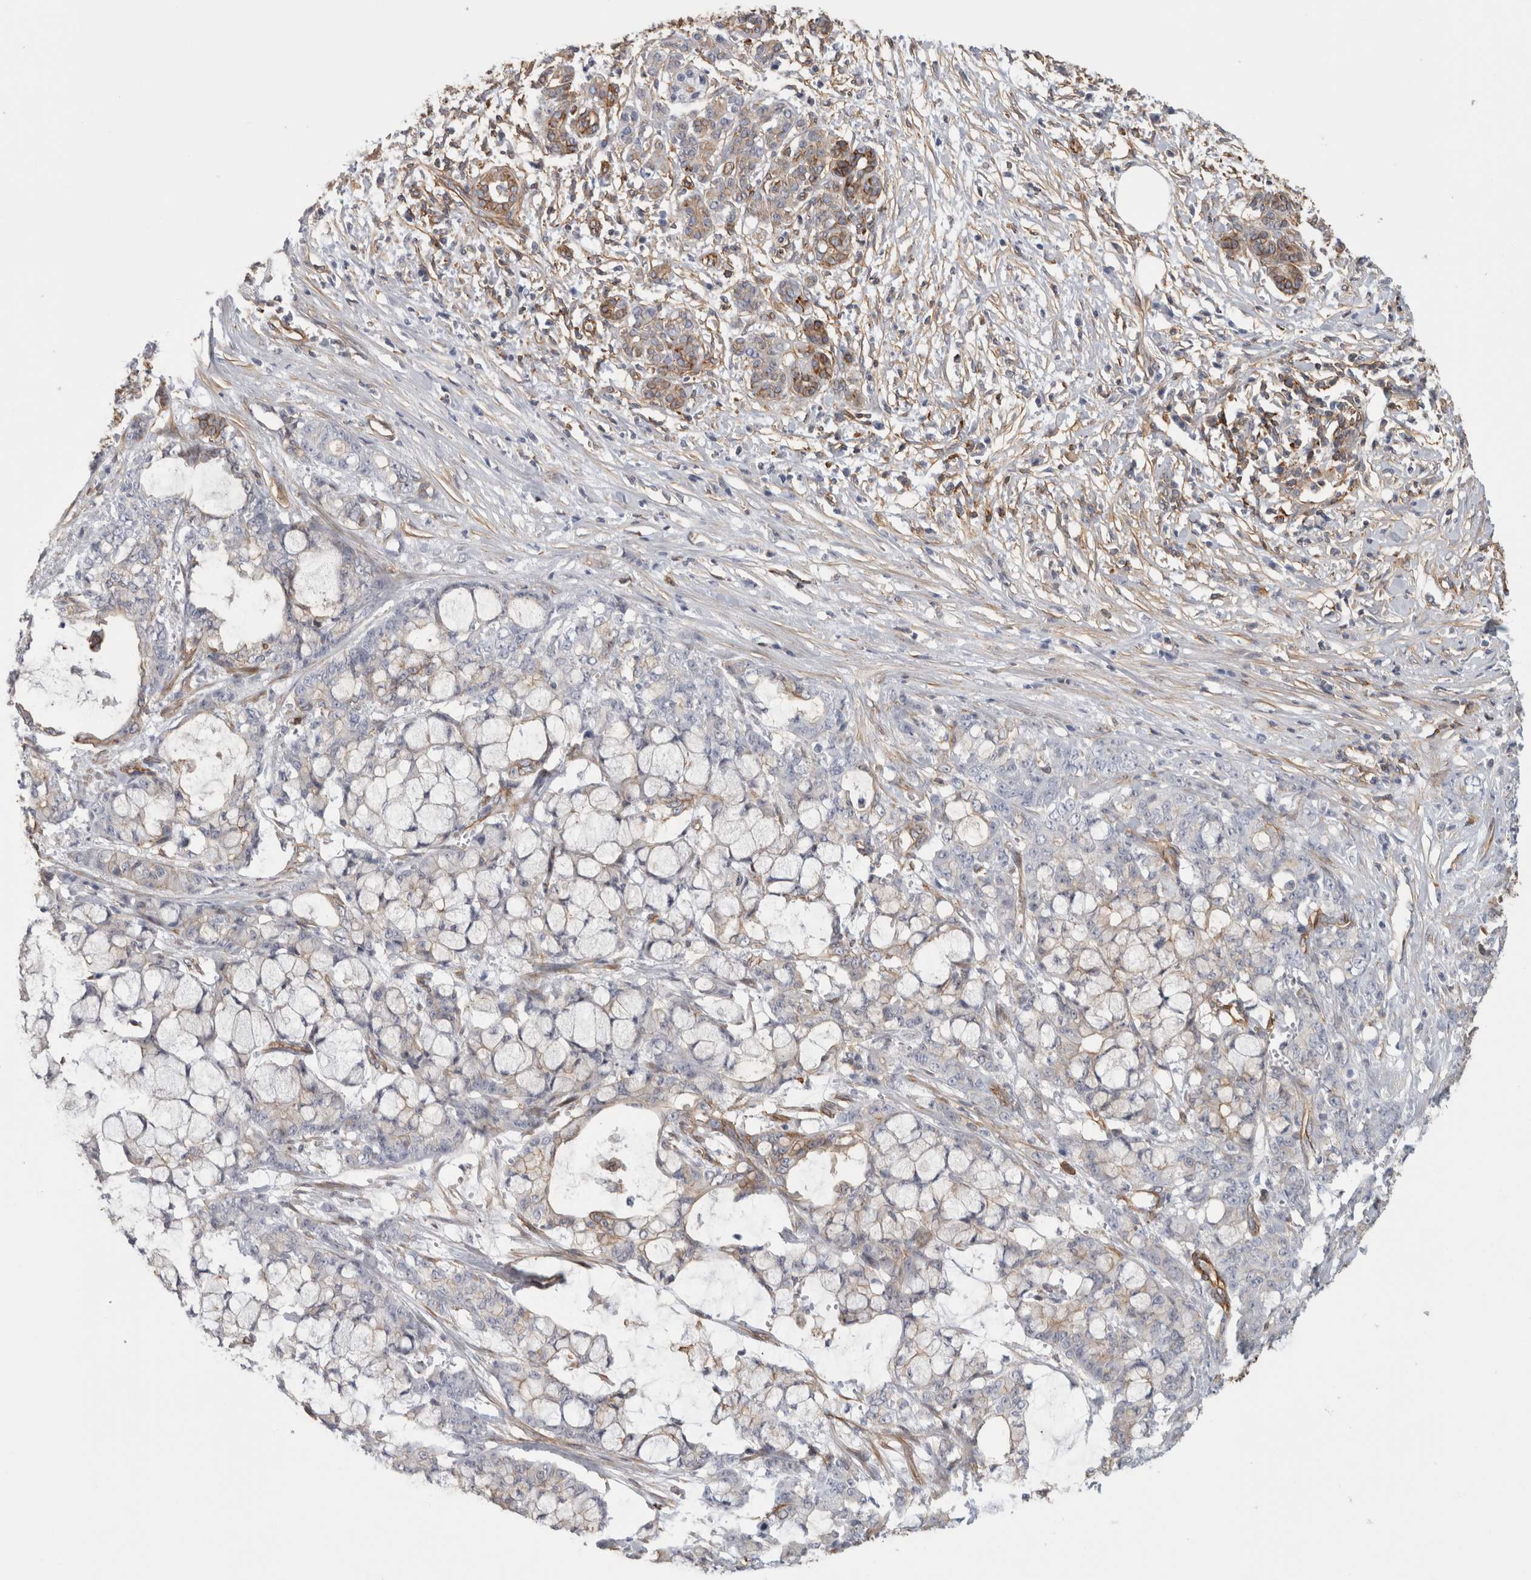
{"staining": {"intensity": "negative", "quantity": "none", "location": "none"}, "tissue": "pancreatic cancer", "cell_type": "Tumor cells", "image_type": "cancer", "snomed": [{"axis": "morphology", "description": "Adenocarcinoma, NOS"}, {"axis": "topography", "description": "Pancreas"}], "caption": "A high-resolution image shows immunohistochemistry (IHC) staining of pancreatic cancer (adenocarcinoma), which demonstrates no significant expression in tumor cells.", "gene": "AHNAK", "patient": {"sex": "female", "age": 73}}